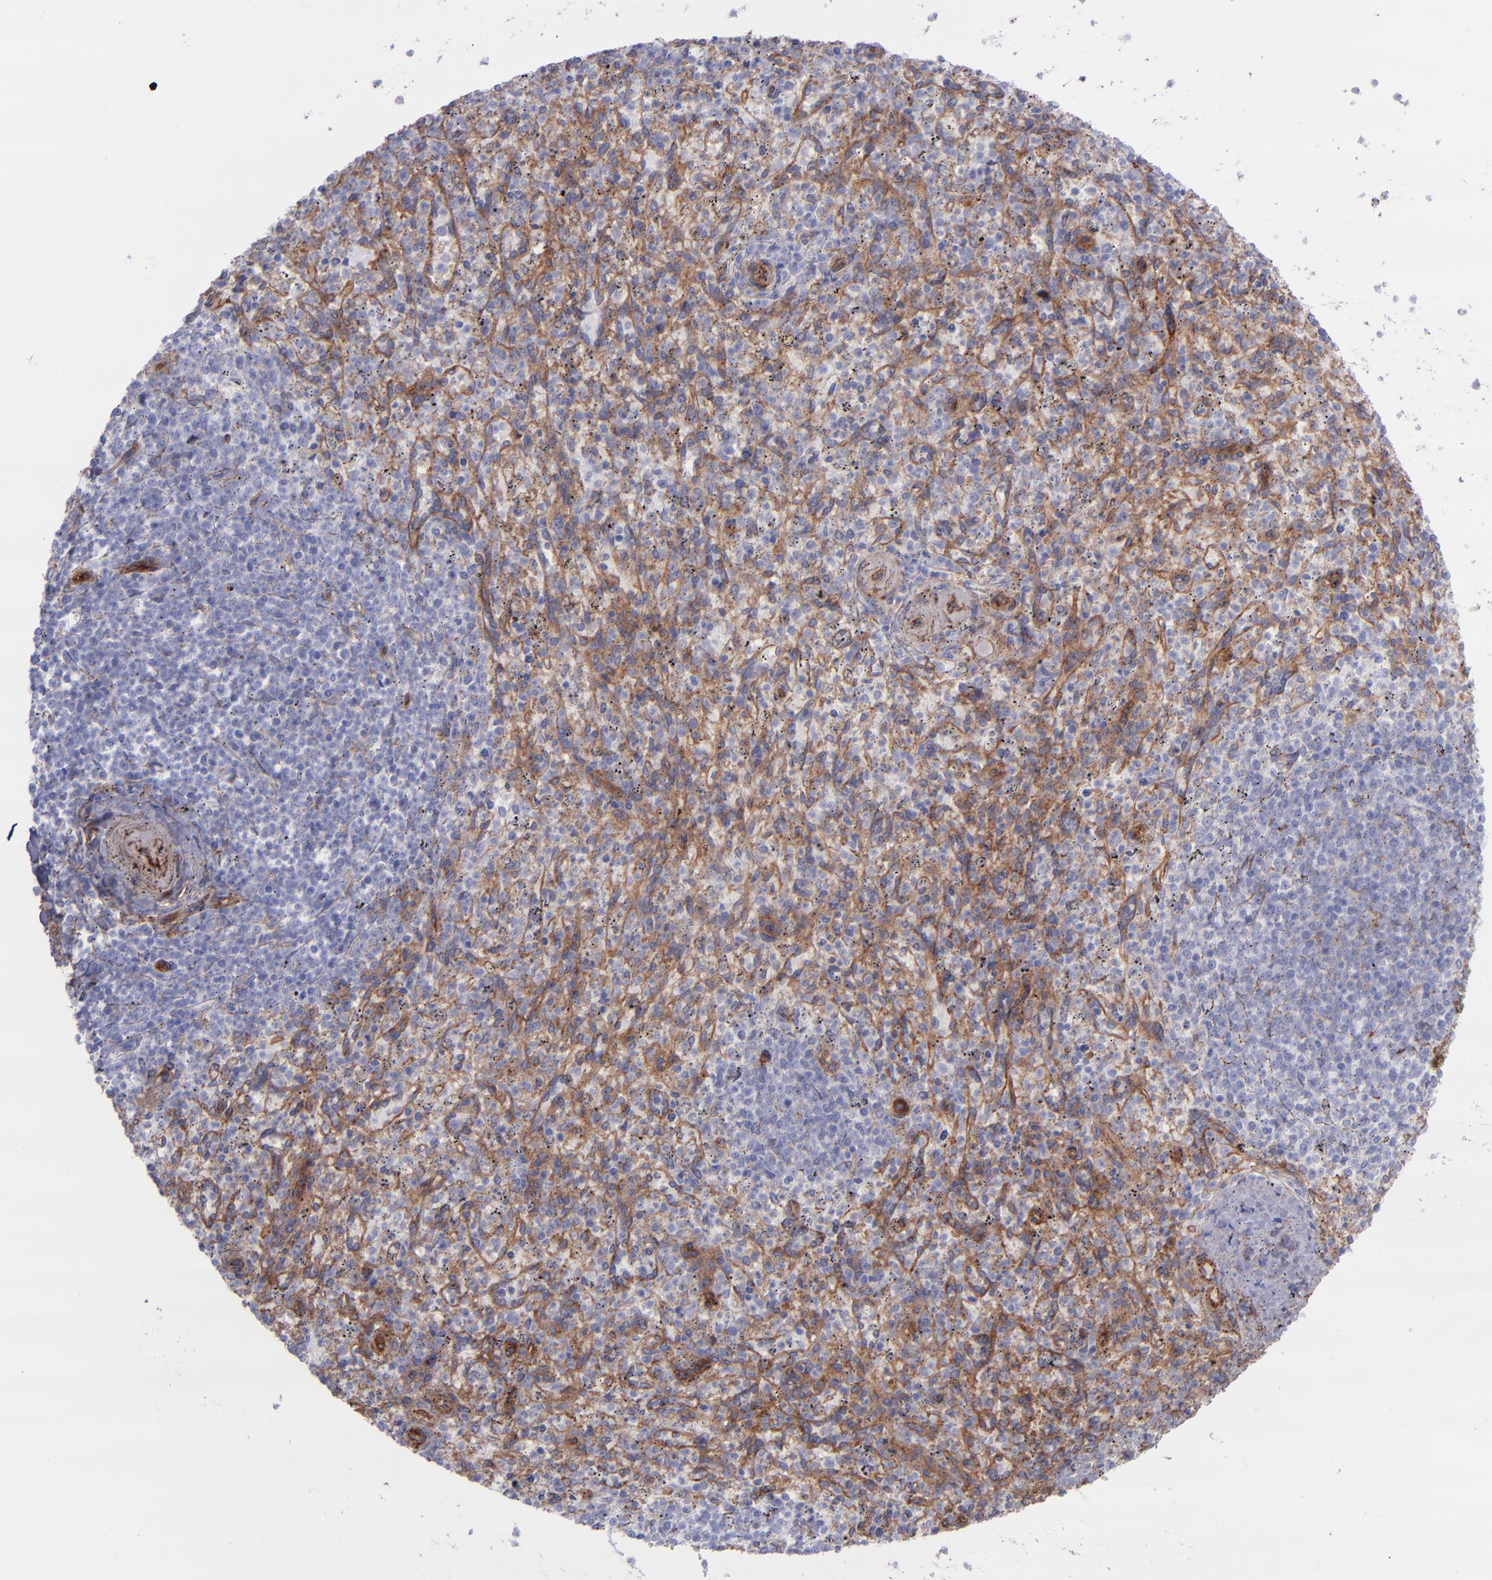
{"staining": {"intensity": "moderate", "quantity": "<25%", "location": "cytoplasmic/membranous"}, "tissue": "spleen", "cell_type": "Cells in red pulp", "image_type": "normal", "snomed": [{"axis": "morphology", "description": "Normal tissue, NOS"}, {"axis": "topography", "description": "Spleen"}], "caption": "Approximately <25% of cells in red pulp in benign human spleen display moderate cytoplasmic/membranous protein staining as visualized by brown immunohistochemical staining.", "gene": "ITGAV", "patient": {"sex": "male", "age": 72}}